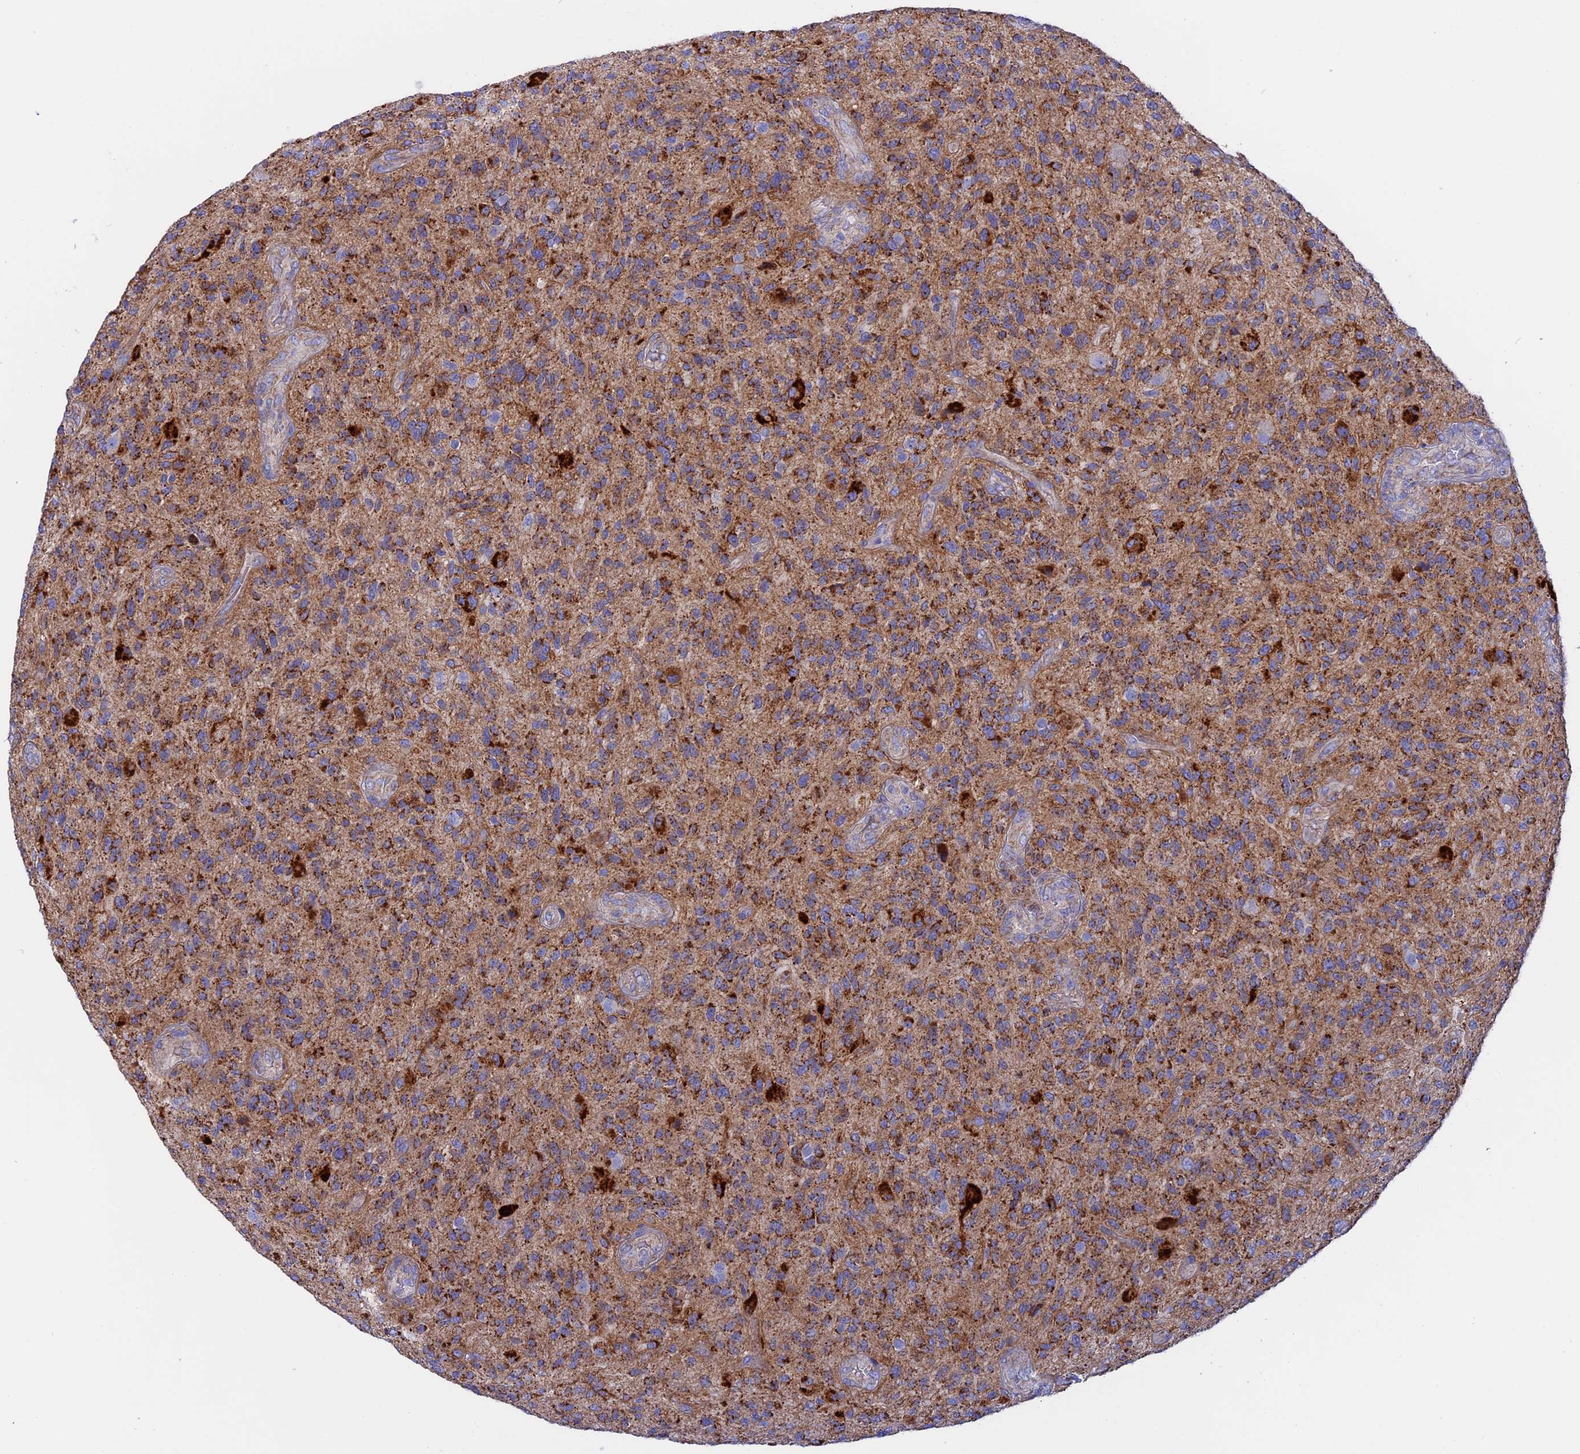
{"staining": {"intensity": "moderate", "quantity": ">75%", "location": "cytoplasmic/membranous"}, "tissue": "glioma", "cell_type": "Tumor cells", "image_type": "cancer", "snomed": [{"axis": "morphology", "description": "Glioma, malignant, High grade"}, {"axis": "topography", "description": "Brain"}], "caption": "Tumor cells show medium levels of moderate cytoplasmic/membranous staining in approximately >75% of cells in glioma.", "gene": "GCDH", "patient": {"sex": "male", "age": 47}}